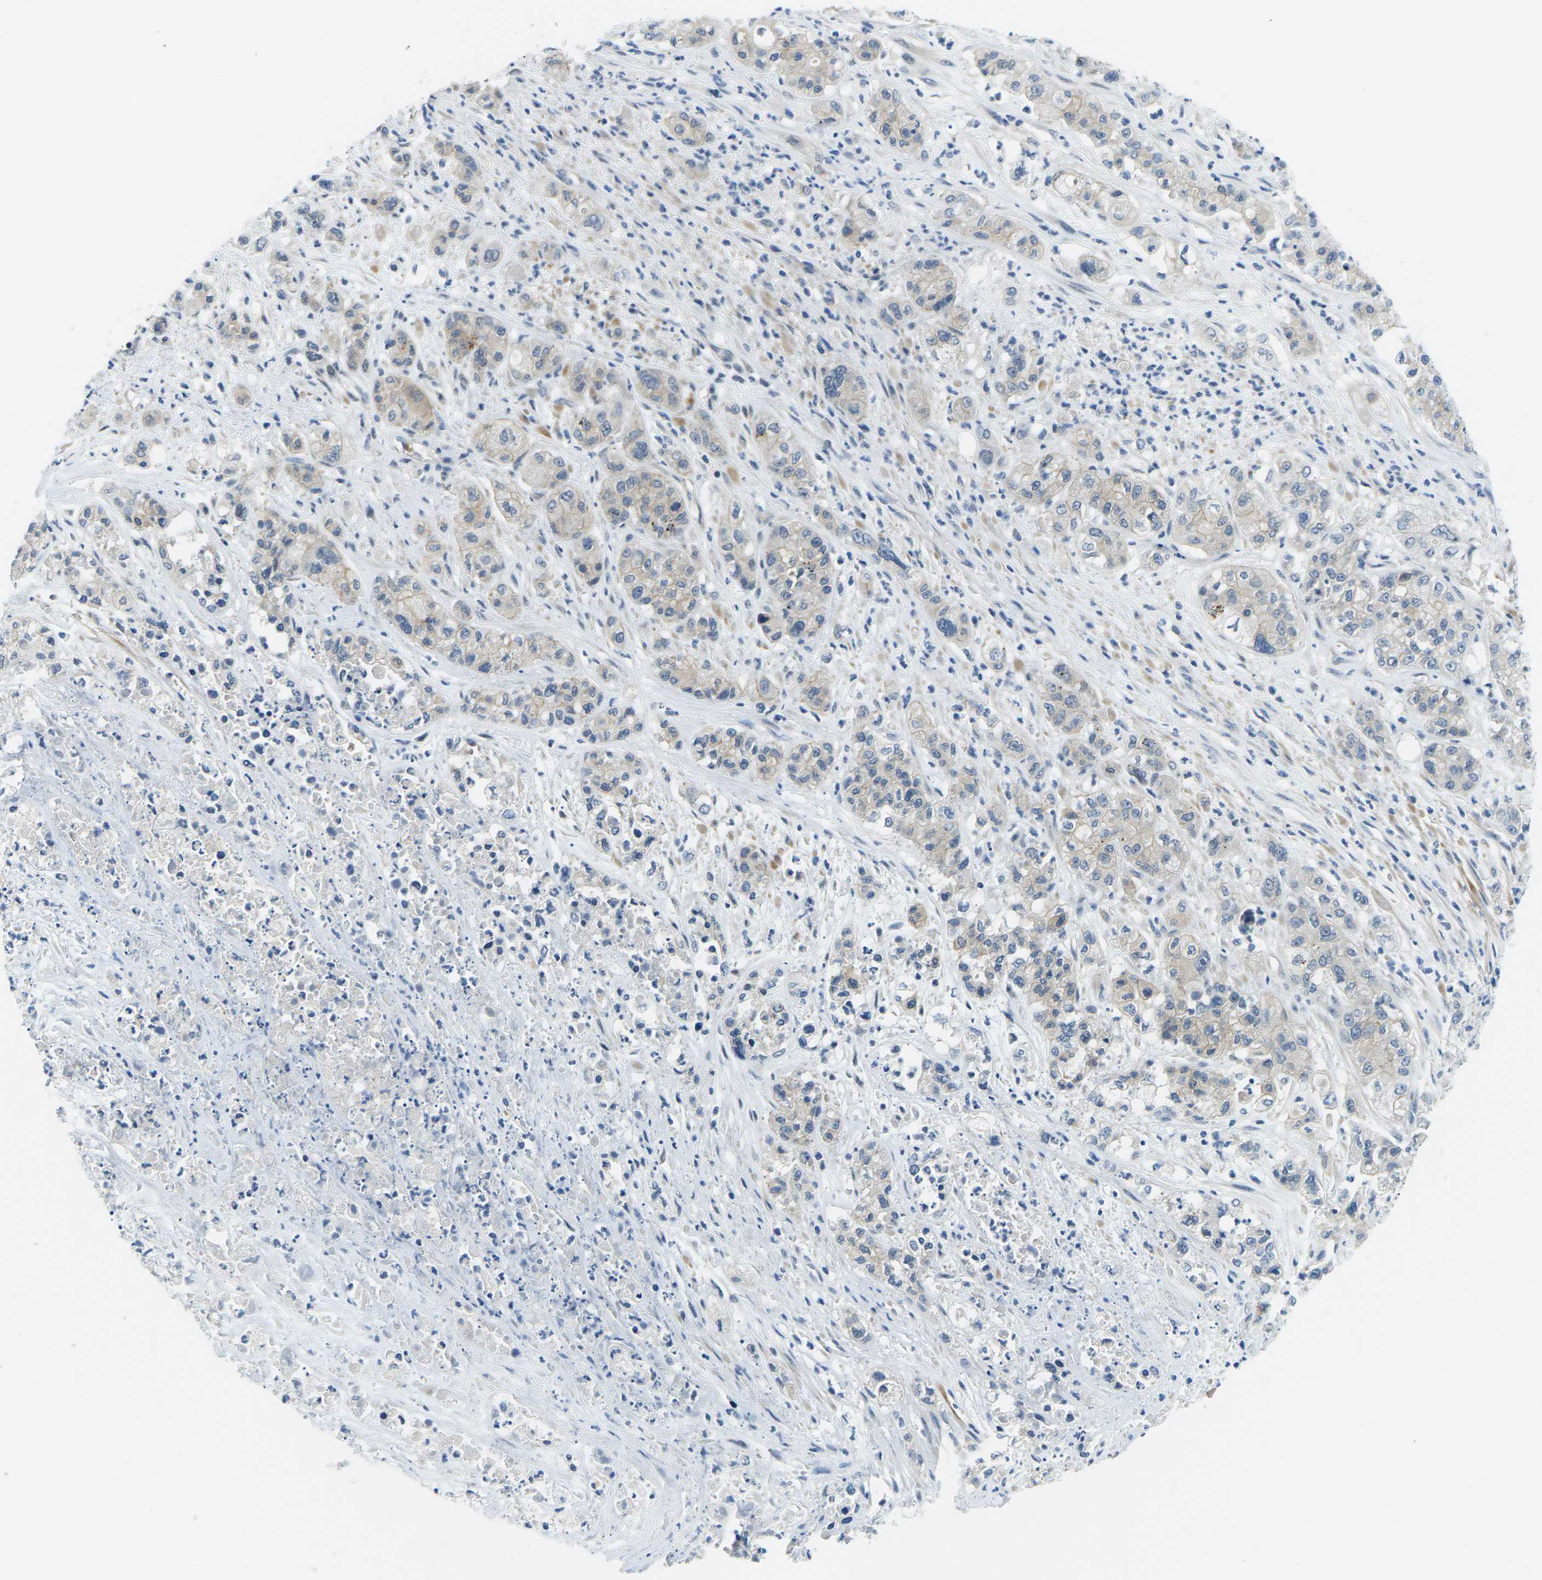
{"staining": {"intensity": "weak", "quantity": "<25%", "location": "cytoplasmic/membranous"}, "tissue": "pancreatic cancer", "cell_type": "Tumor cells", "image_type": "cancer", "snomed": [{"axis": "morphology", "description": "Adenocarcinoma, NOS"}, {"axis": "topography", "description": "Pancreas"}], "caption": "High power microscopy image of an IHC micrograph of pancreatic adenocarcinoma, revealing no significant expression in tumor cells. (Immunohistochemistry, brightfield microscopy, high magnification).", "gene": "CTNND1", "patient": {"sex": "female", "age": 78}}